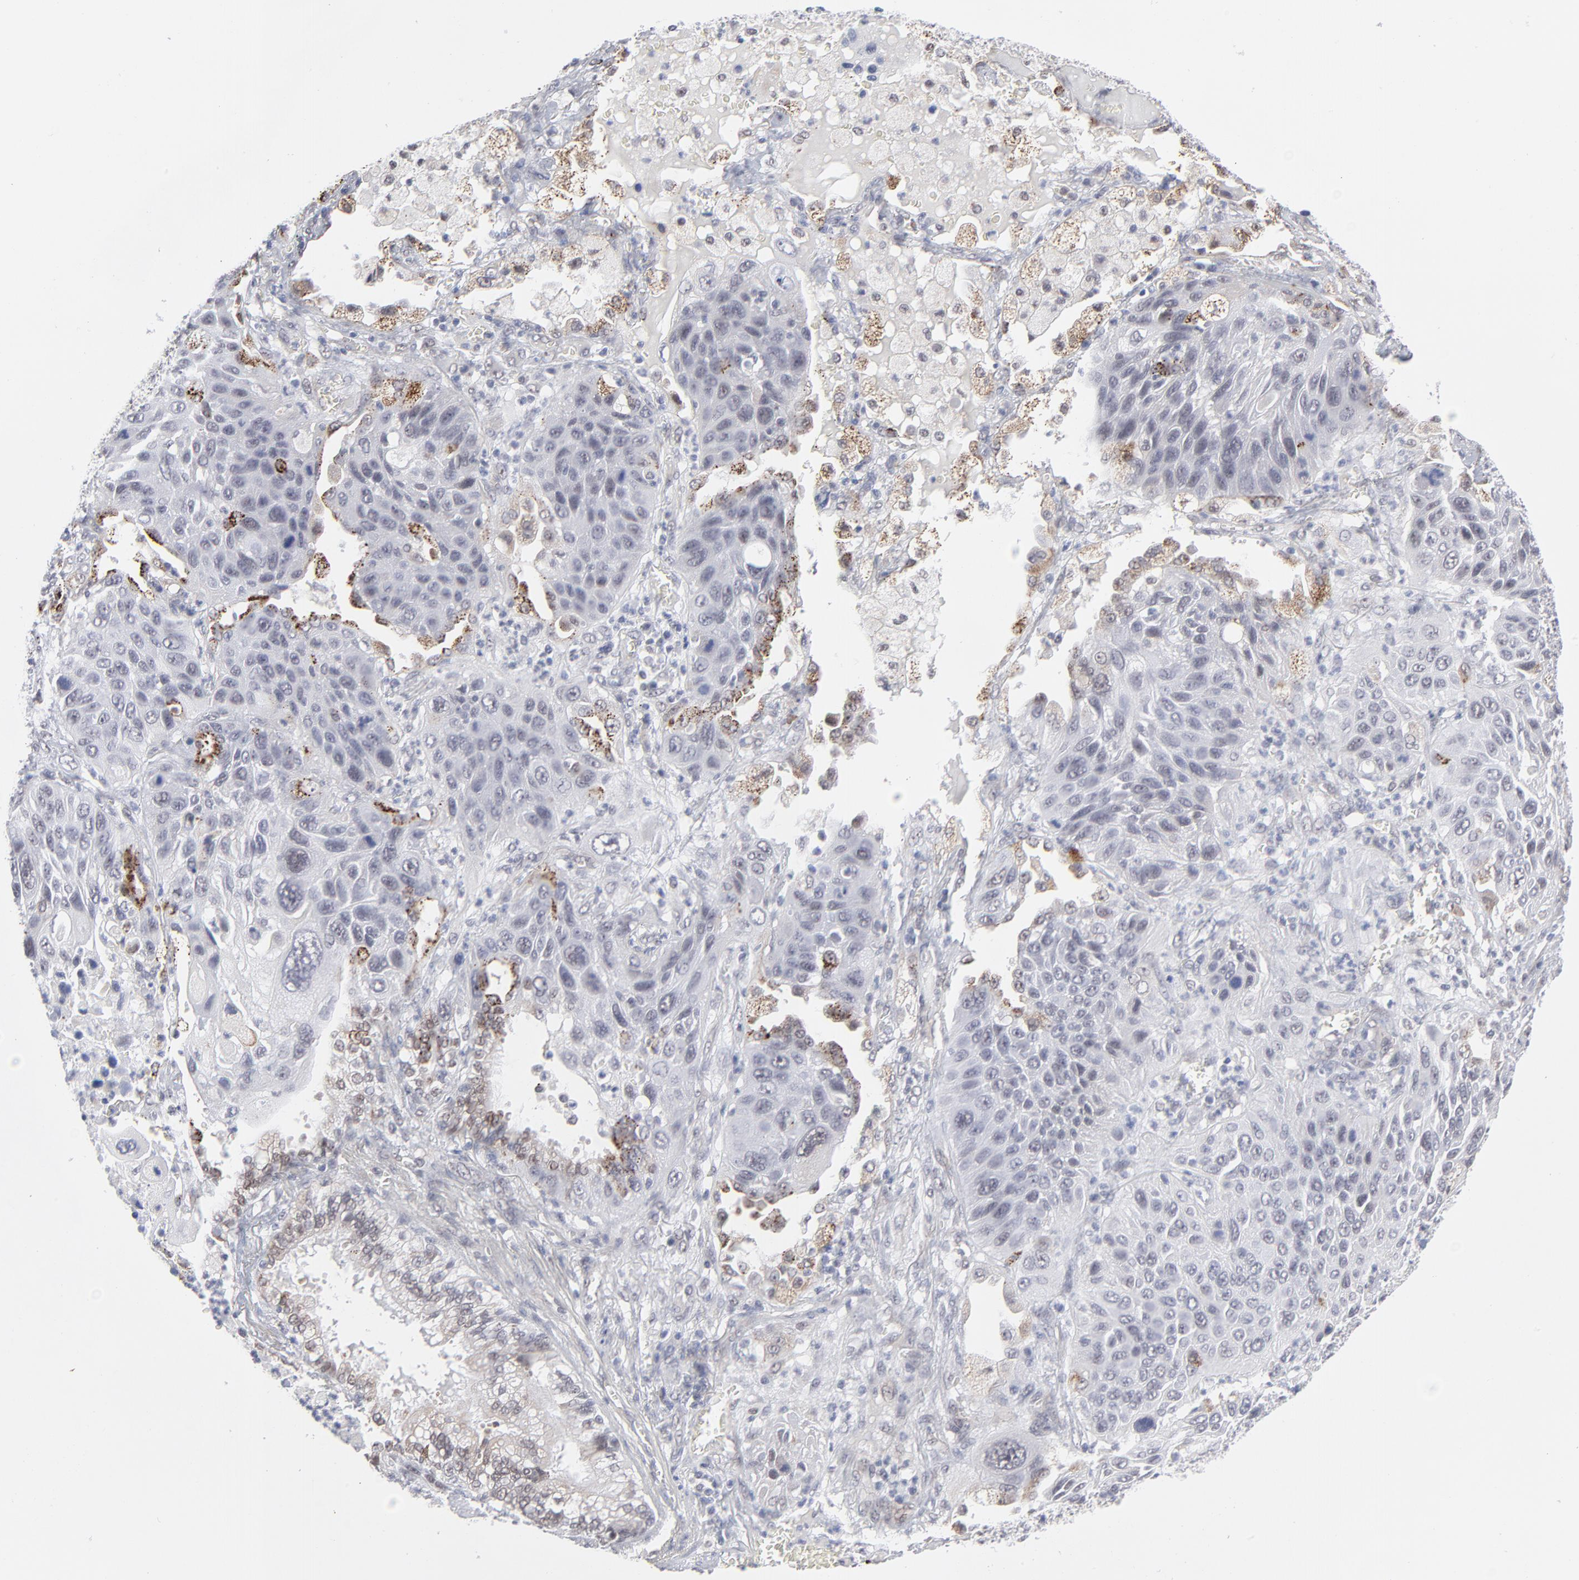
{"staining": {"intensity": "weak", "quantity": "25%-75%", "location": "cytoplasmic/membranous"}, "tissue": "lung cancer", "cell_type": "Tumor cells", "image_type": "cancer", "snomed": [{"axis": "morphology", "description": "Squamous cell carcinoma, NOS"}, {"axis": "topography", "description": "Lung"}], "caption": "IHC staining of squamous cell carcinoma (lung), which demonstrates low levels of weak cytoplasmic/membranous positivity in about 25%-75% of tumor cells indicating weak cytoplasmic/membranous protein staining. The staining was performed using DAB (3,3'-diaminobenzidine) (brown) for protein detection and nuclei were counterstained in hematoxylin (blue).", "gene": "NBN", "patient": {"sex": "female", "age": 76}}